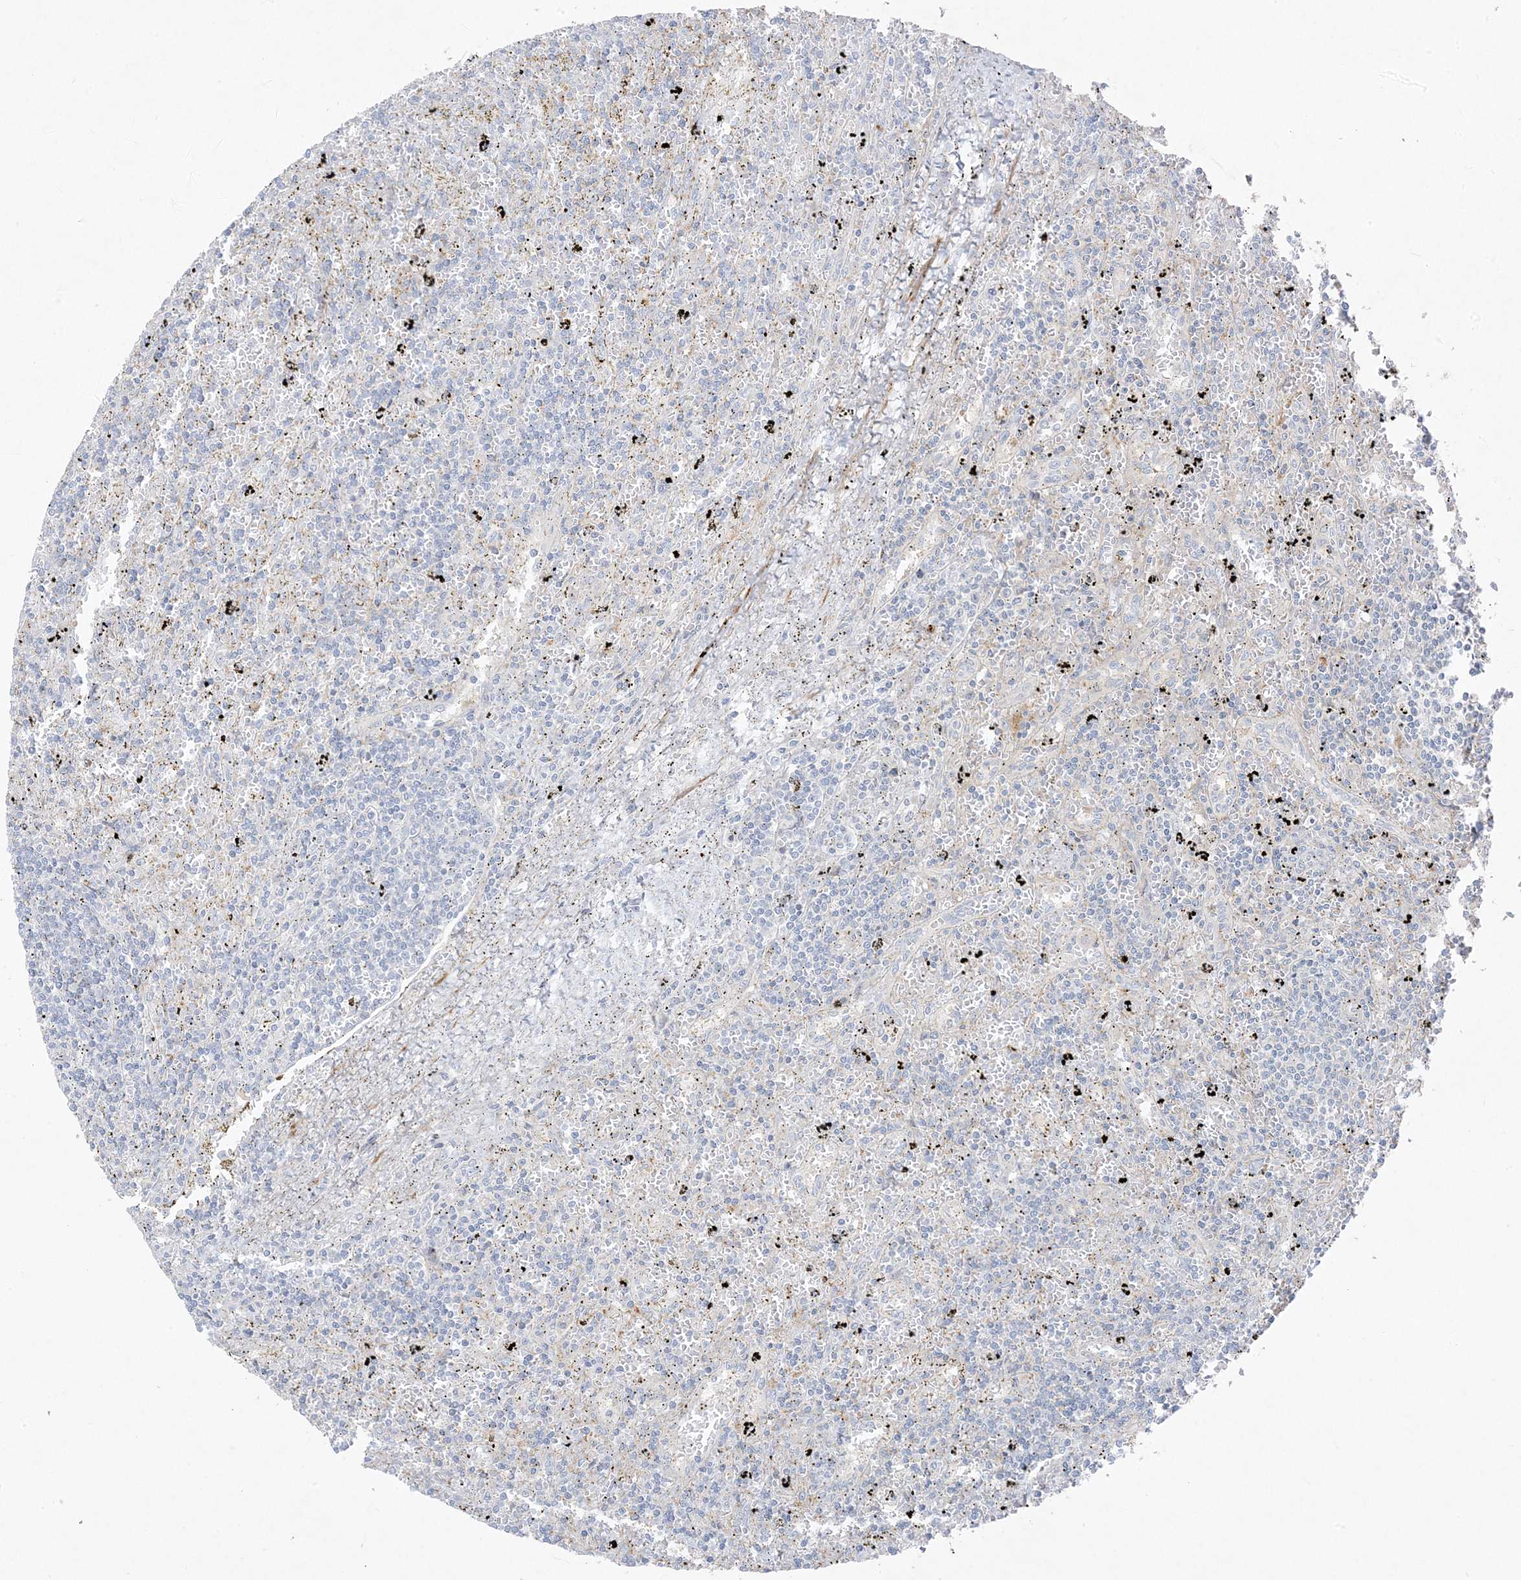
{"staining": {"intensity": "negative", "quantity": "none", "location": "none"}, "tissue": "lymphoma", "cell_type": "Tumor cells", "image_type": "cancer", "snomed": [{"axis": "morphology", "description": "Malignant lymphoma, non-Hodgkin's type, Low grade"}, {"axis": "topography", "description": "Spleen"}], "caption": "Tumor cells show no significant protein positivity in lymphoma.", "gene": "PIK3R4", "patient": {"sex": "male", "age": 76}}